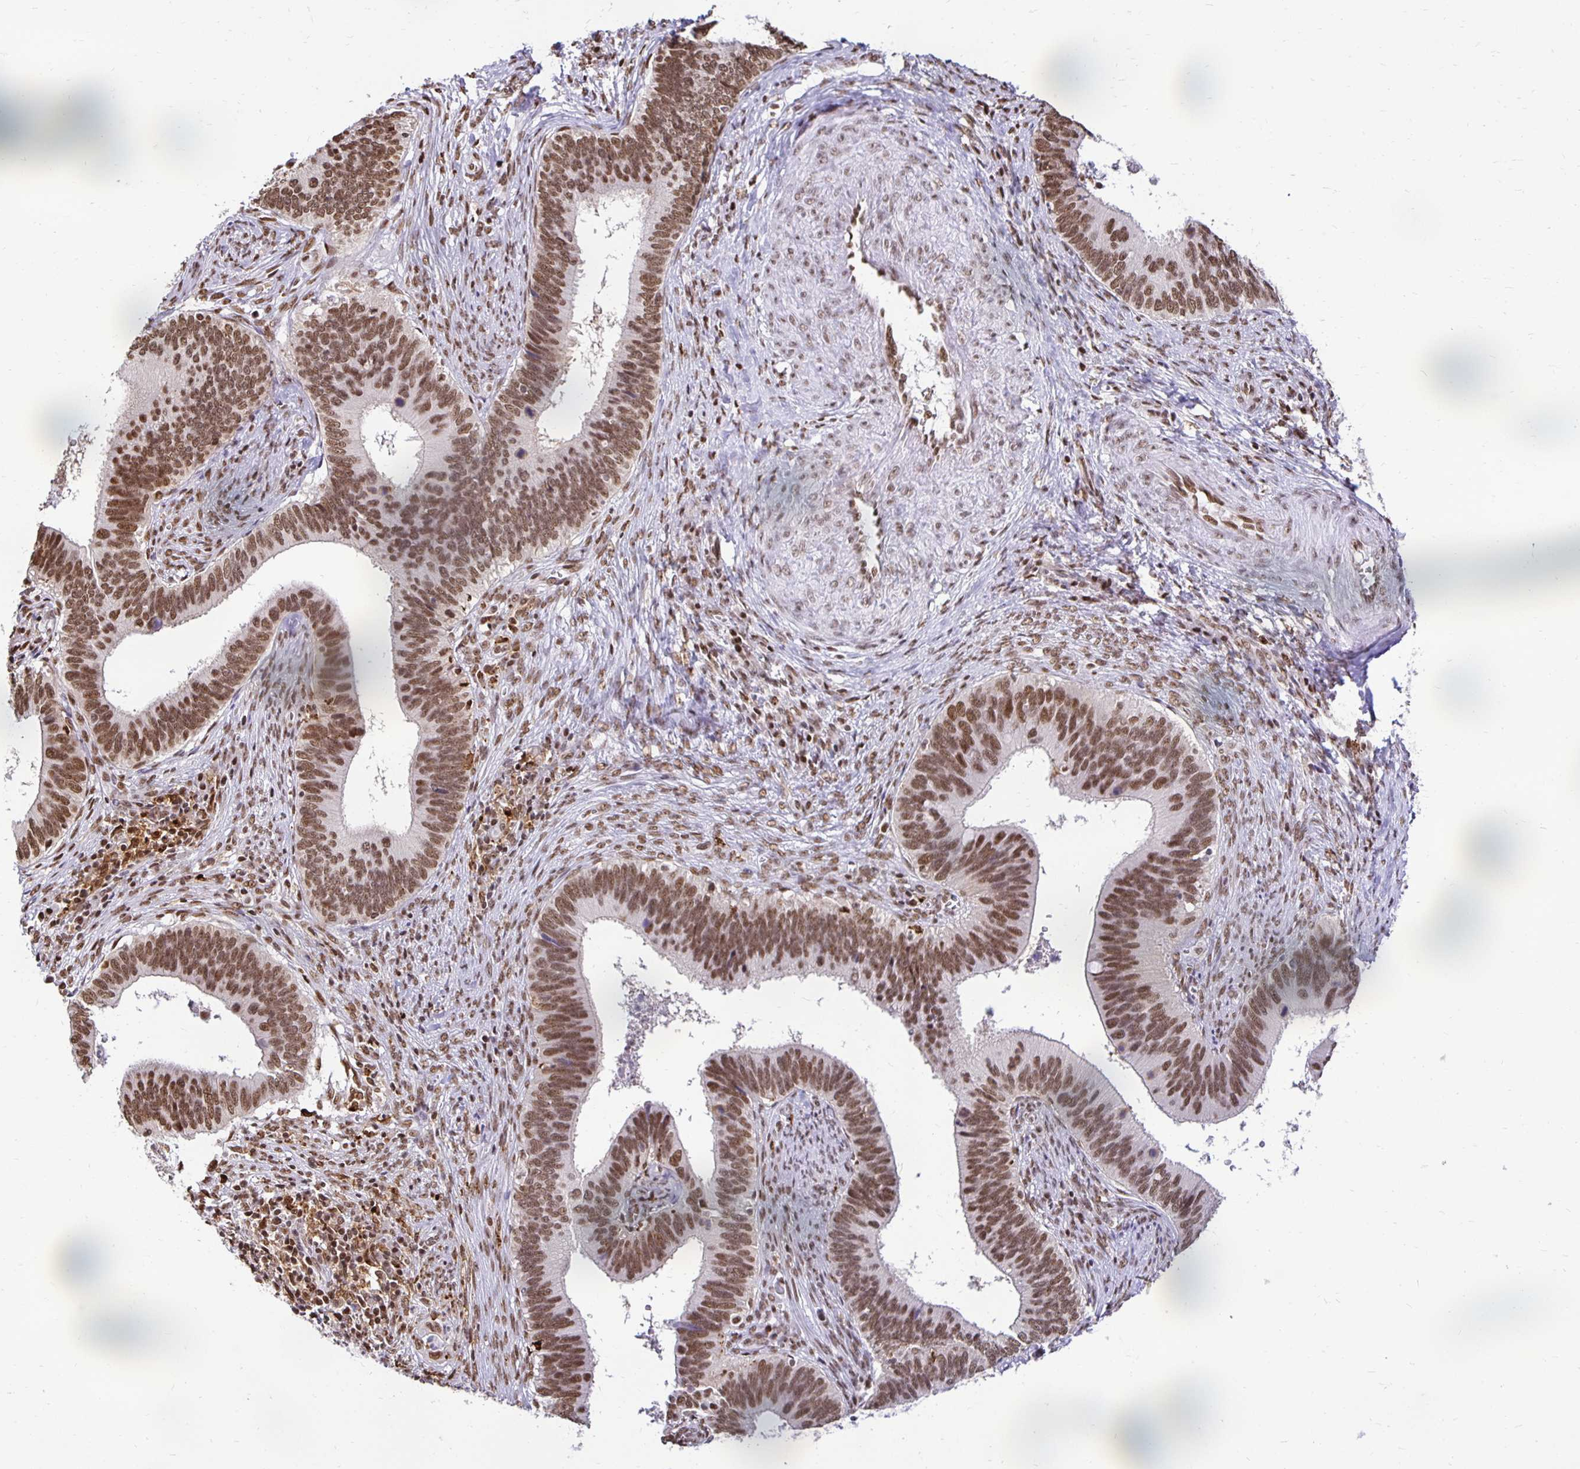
{"staining": {"intensity": "moderate", "quantity": ">75%", "location": "nuclear"}, "tissue": "cervical cancer", "cell_type": "Tumor cells", "image_type": "cancer", "snomed": [{"axis": "morphology", "description": "Adenocarcinoma, NOS"}, {"axis": "topography", "description": "Cervix"}], "caption": "The image shows staining of adenocarcinoma (cervical), revealing moderate nuclear protein expression (brown color) within tumor cells.", "gene": "ZNF579", "patient": {"sex": "female", "age": 42}}